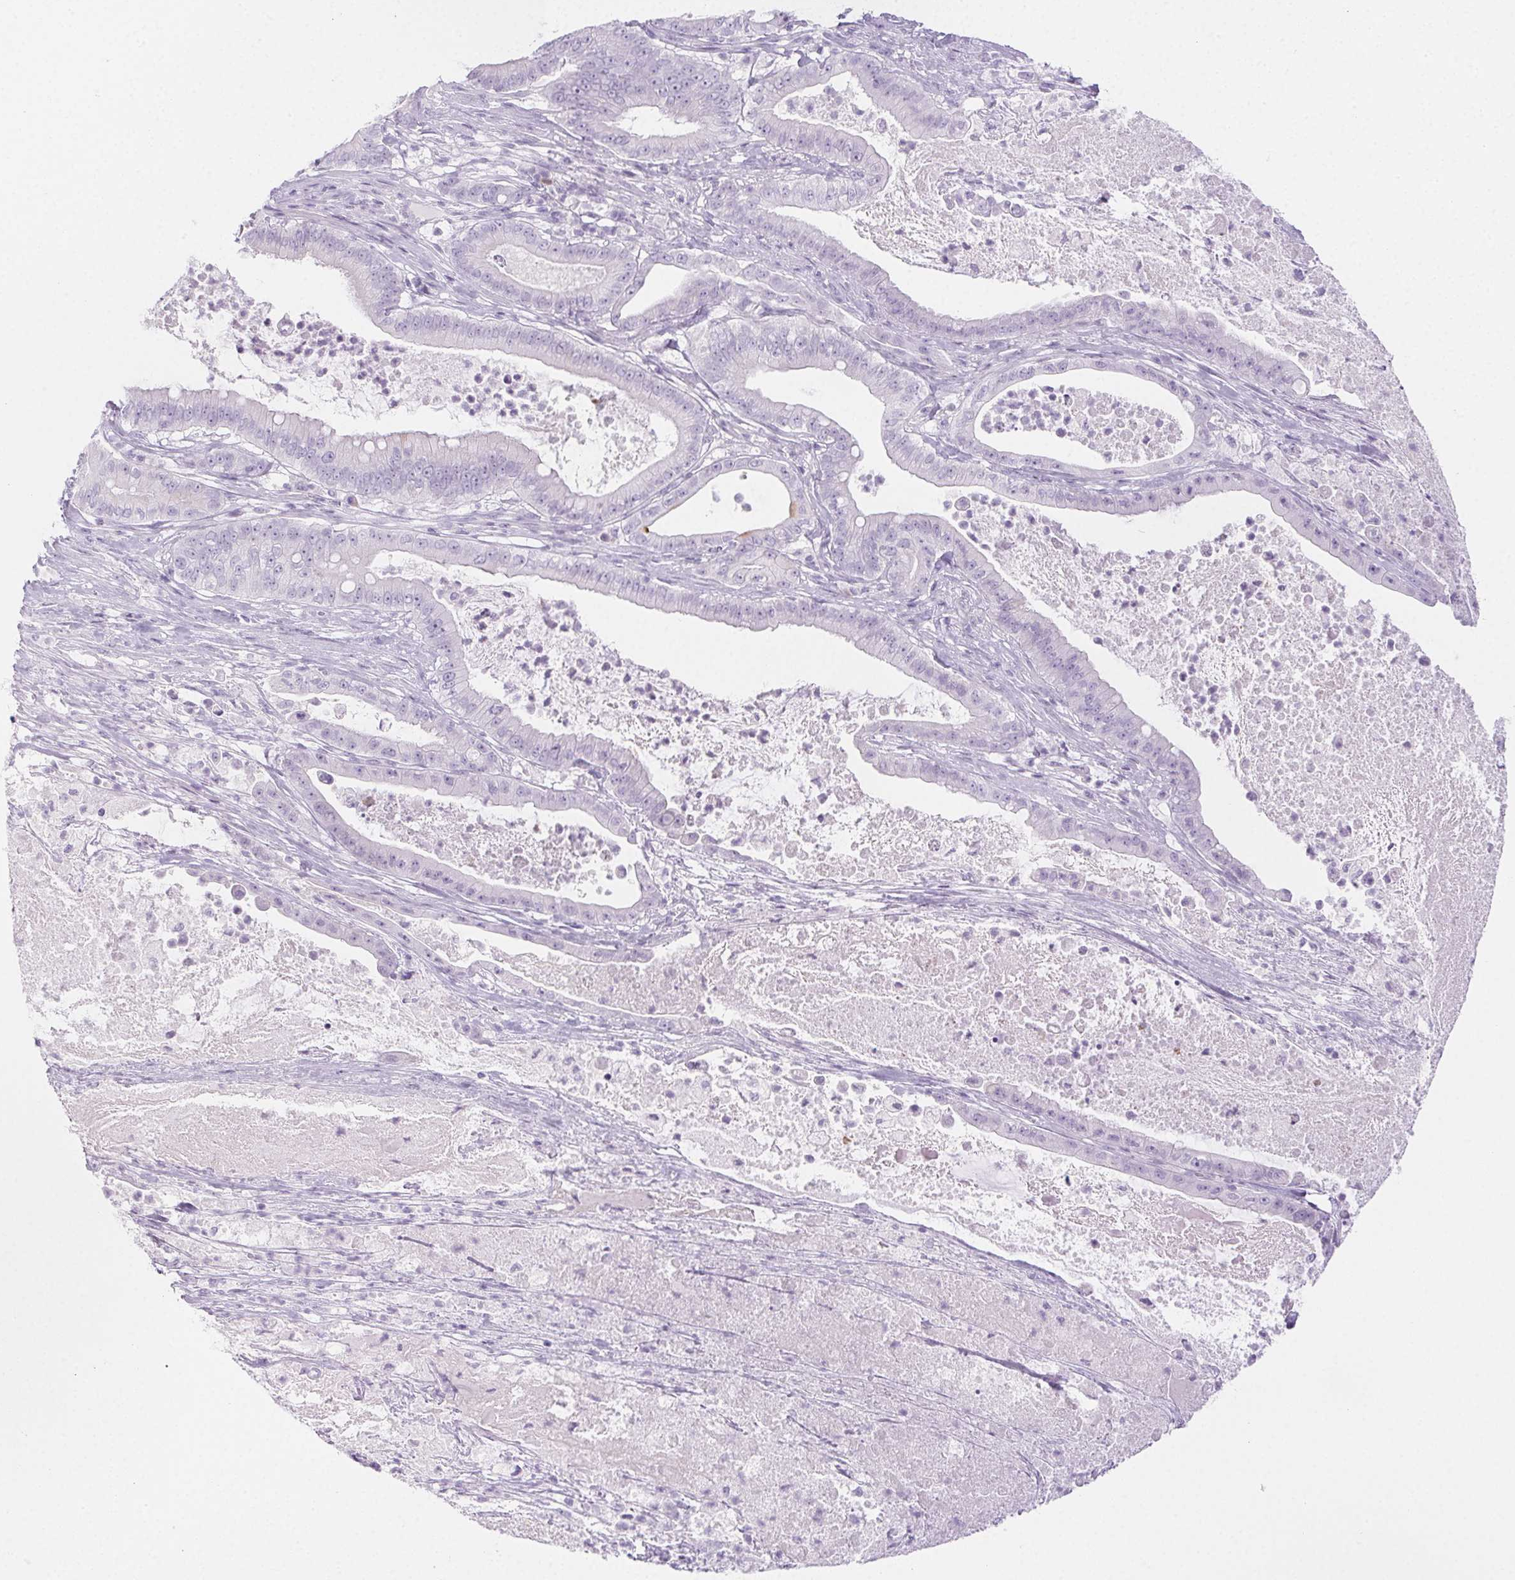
{"staining": {"intensity": "negative", "quantity": "none", "location": "none"}, "tissue": "pancreatic cancer", "cell_type": "Tumor cells", "image_type": "cancer", "snomed": [{"axis": "morphology", "description": "Adenocarcinoma, NOS"}, {"axis": "topography", "description": "Pancreas"}], "caption": "This is an IHC histopathology image of human pancreatic cancer (adenocarcinoma). There is no staining in tumor cells.", "gene": "PI3", "patient": {"sex": "male", "age": 71}}